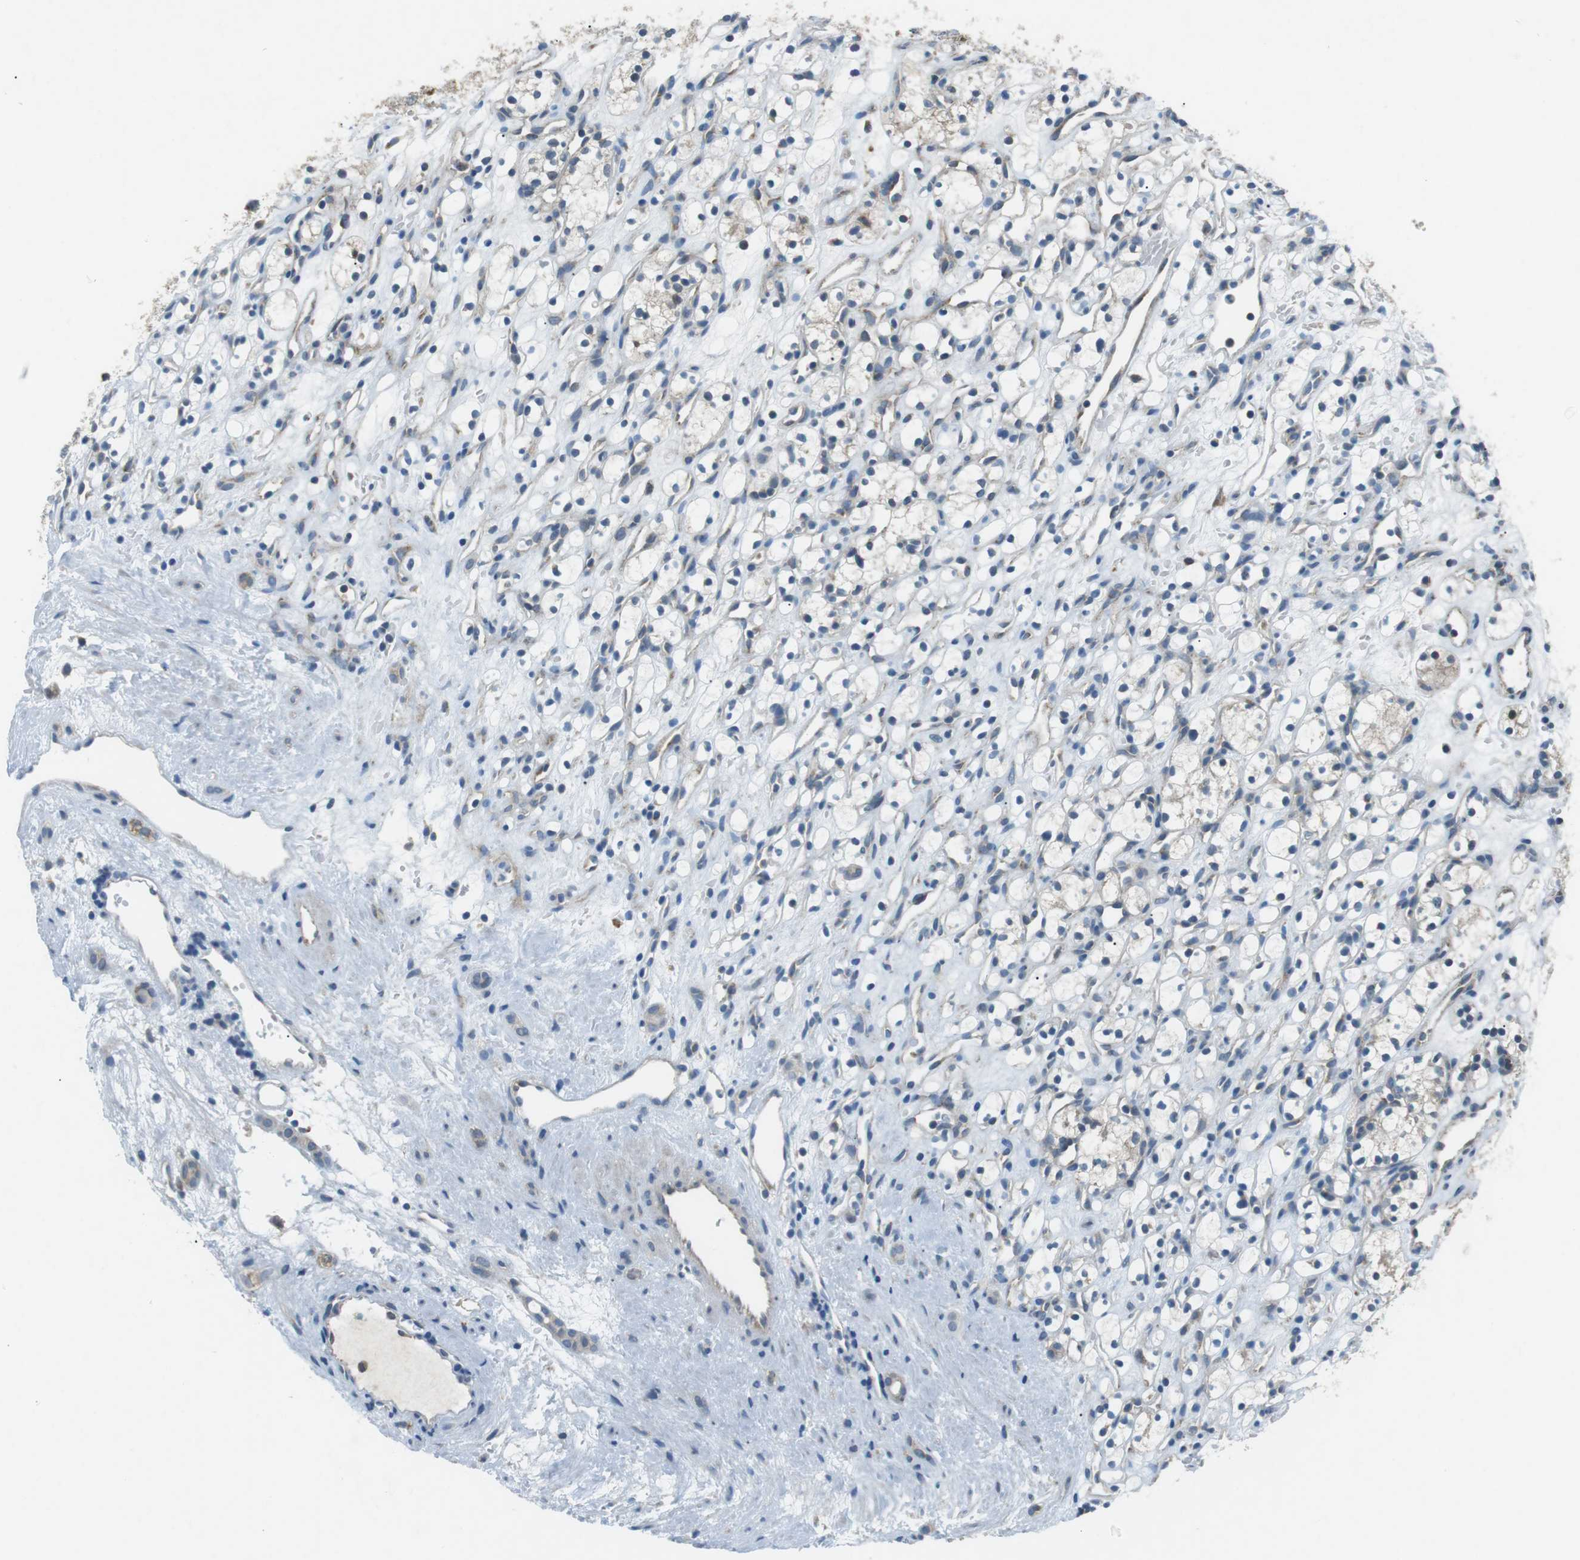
{"staining": {"intensity": "weak", "quantity": "<25%", "location": "cytoplasmic/membranous"}, "tissue": "renal cancer", "cell_type": "Tumor cells", "image_type": "cancer", "snomed": [{"axis": "morphology", "description": "Adenocarcinoma, NOS"}, {"axis": "topography", "description": "Kidney"}], "caption": "DAB (3,3'-diaminobenzidine) immunohistochemical staining of renal cancer (adenocarcinoma) shows no significant positivity in tumor cells. (DAB (3,3'-diaminobenzidine) immunohistochemistry (IHC) with hematoxylin counter stain).", "gene": "BACE1", "patient": {"sex": "female", "age": 60}}